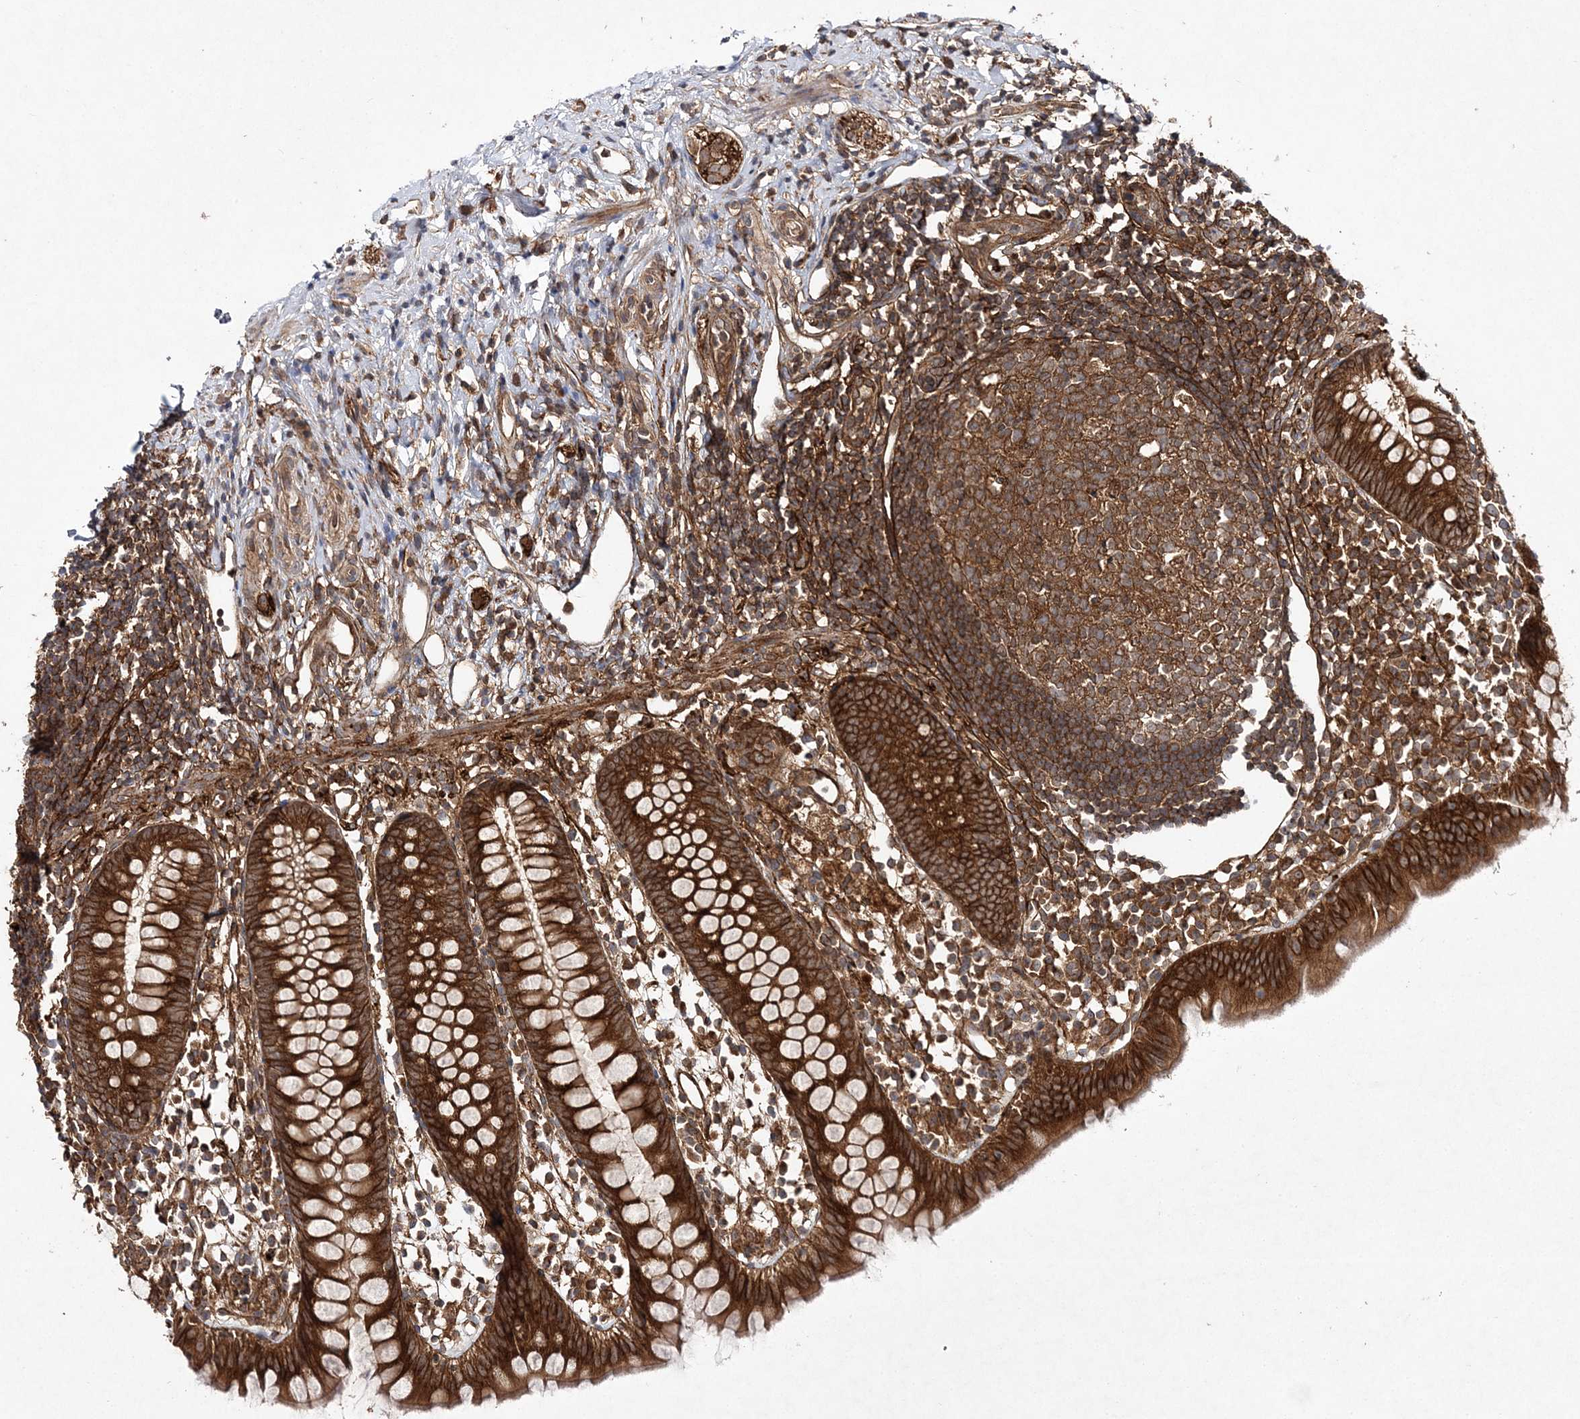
{"staining": {"intensity": "strong", "quantity": ">75%", "location": "cytoplasmic/membranous"}, "tissue": "appendix", "cell_type": "Glandular cells", "image_type": "normal", "snomed": [{"axis": "morphology", "description": "Normal tissue, NOS"}, {"axis": "topography", "description": "Appendix"}], "caption": "IHC image of benign appendix stained for a protein (brown), which shows high levels of strong cytoplasmic/membranous expression in approximately >75% of glandular cells.", "gene": "TMEM9B", "patient": {"sex": "female", "age": 20}}